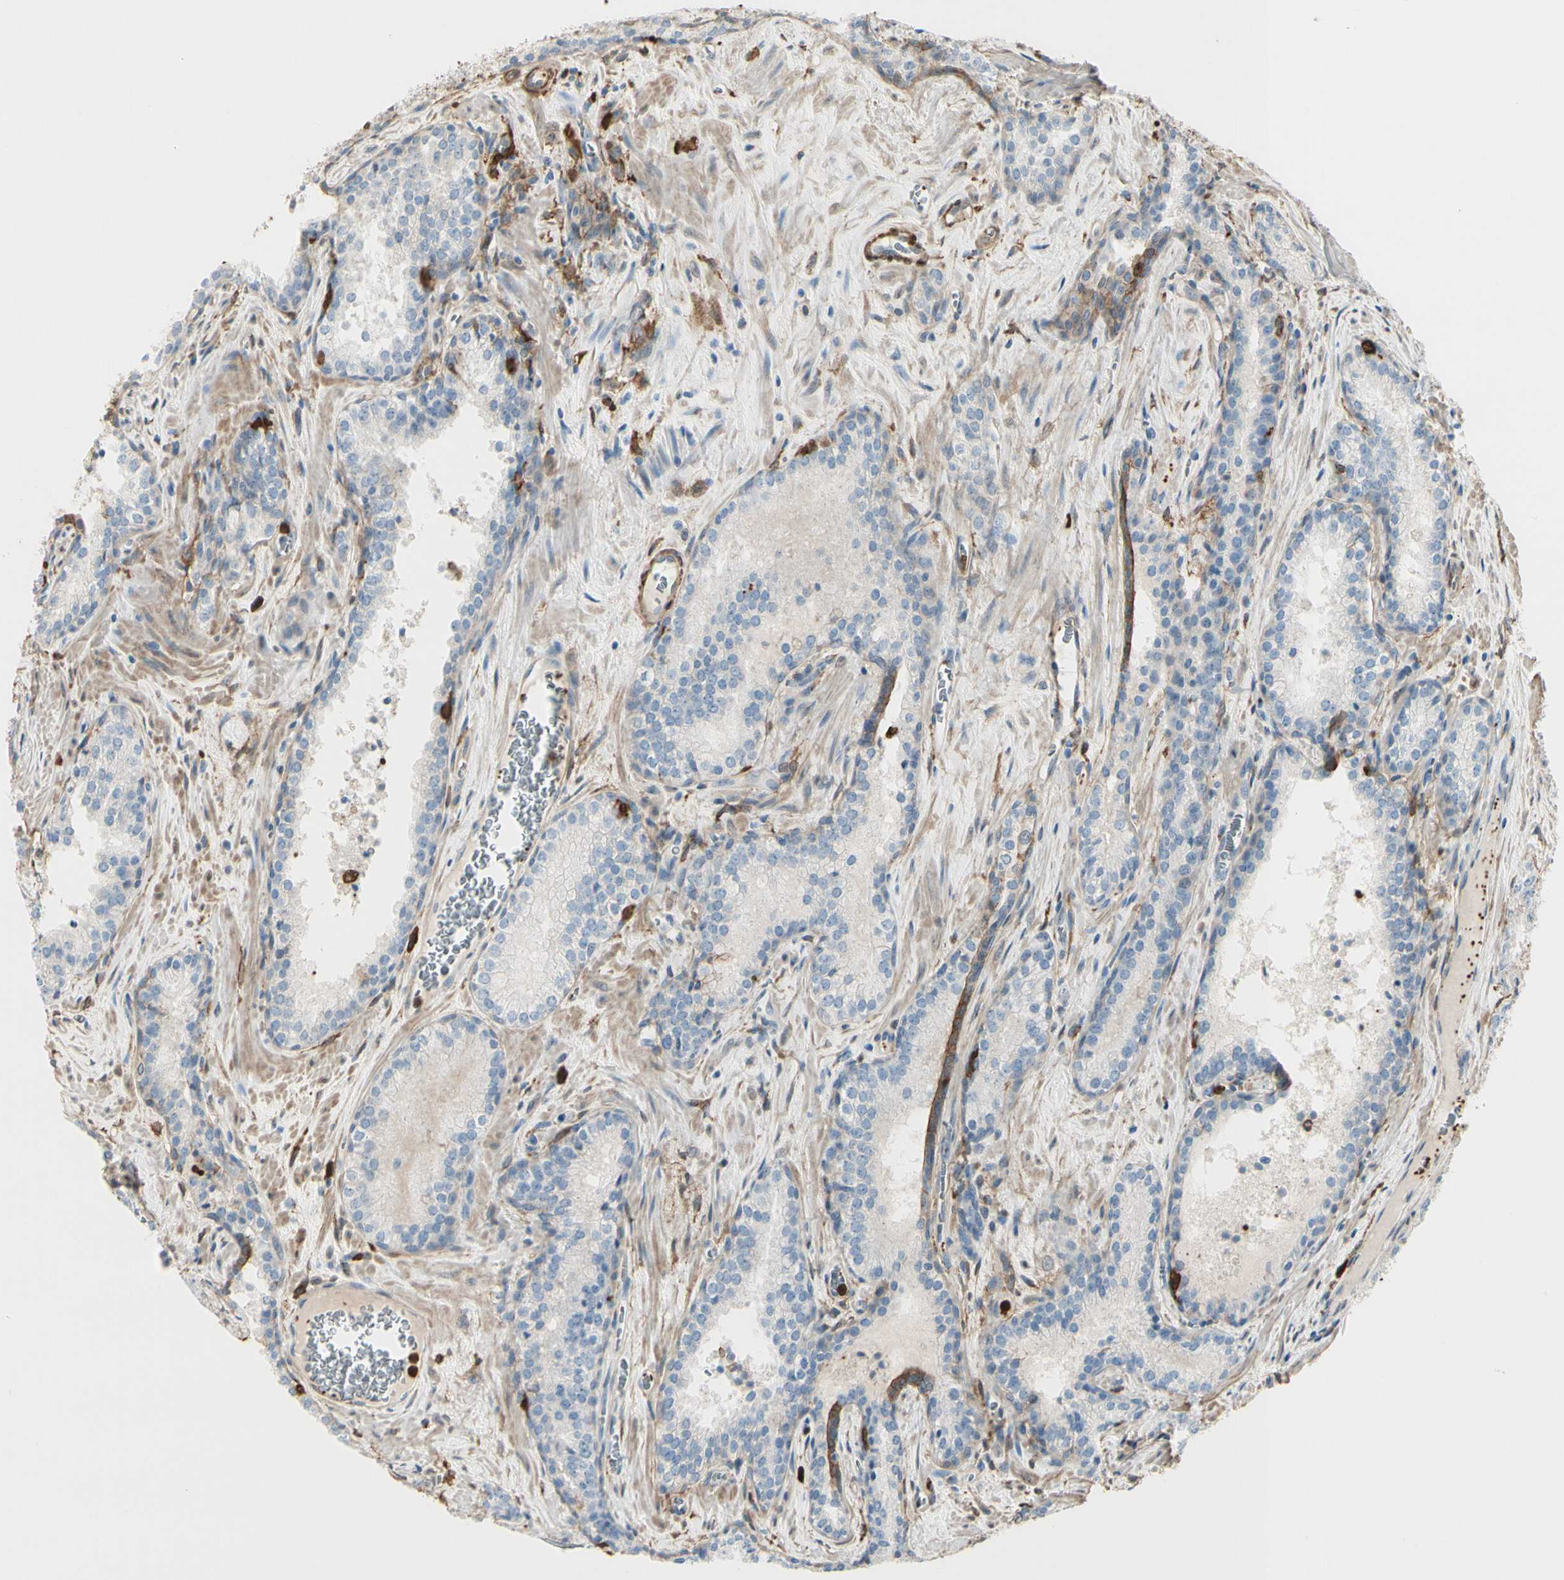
{"staining": {"intensity": "negative", "quantity": "none", "location": "none"}, "tissue": "prostate cancer", "cell_type": "Tumor cells", "image_type": "cancer", "snomed": [{"axis": "morphology", "description": "Adenocarcinoma, Low grade"}, {"axis": "topography", "description": "Prostate"}], "caption": "This is a micrograph of immunohistochemistry (IHC) staining of prostate cancer (adenocarcinoma (low-grade)), which shows no expression in tumor cells.", "gene": "GSN", "patient": {"sex": "male", "age": 60}}